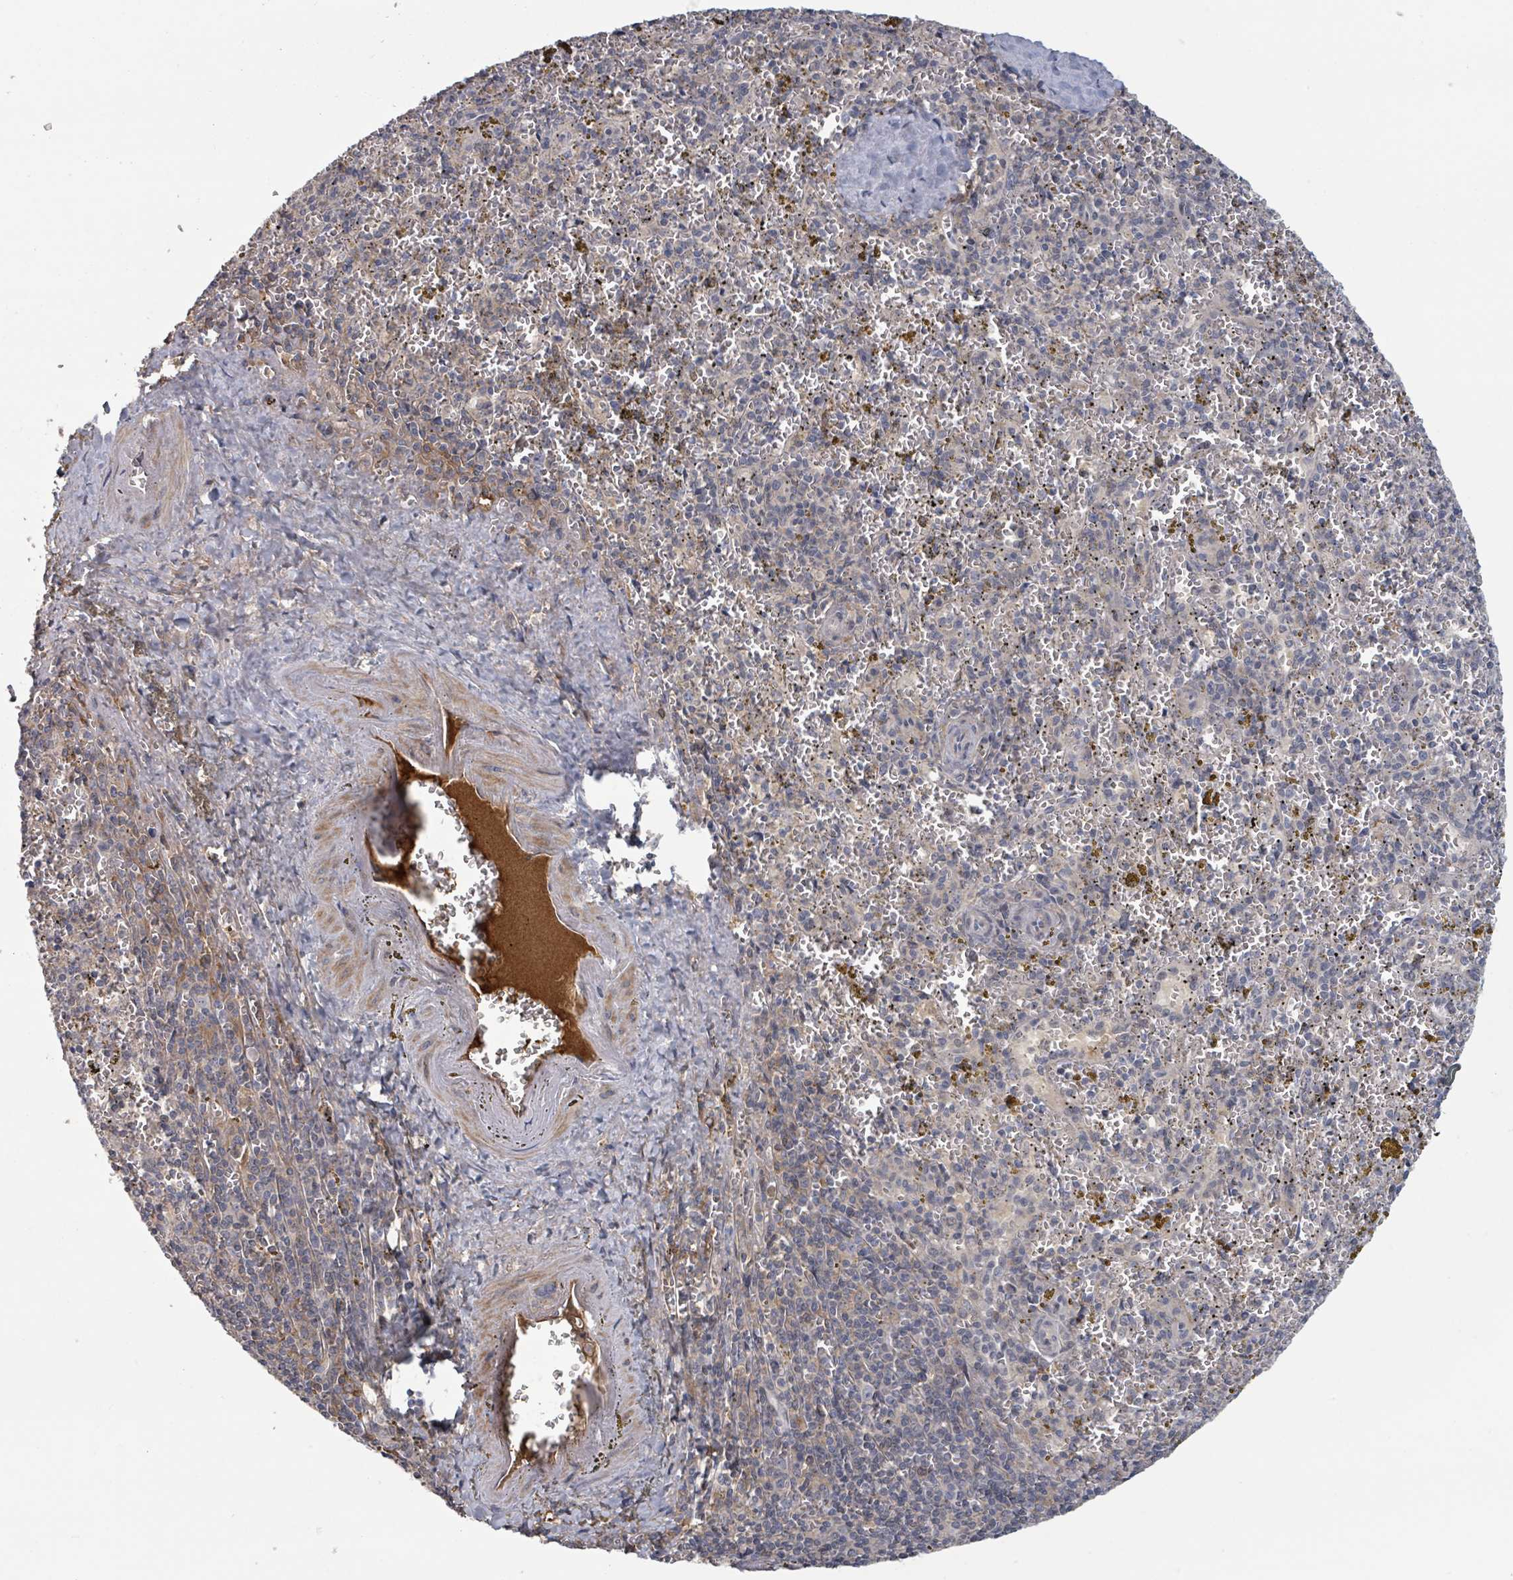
{"staining": {"intensity": "negative", "quantity": "none", "location": "none"}, "tissue": "spleen", "cell_type": "Cells in red pulp", "image_type": "normal", "snomed": [{"axis": "morphology", "description": "Normal tissue, NOS"}, {"axis": "topography", "description": "Spleen"}], "caption": "Spleen was stained to show a protein in brown. There is no significant expression in cells in red pulp. The staining was performed using DAB (3,3'-diaminobenzidine) to visualize the protein expression in brown, while the nuclei were stained in blue with hematoxylin (Magnification: 20x).", "gene": "GABBR1", "patient": {"sex": "male", "age": 57}}